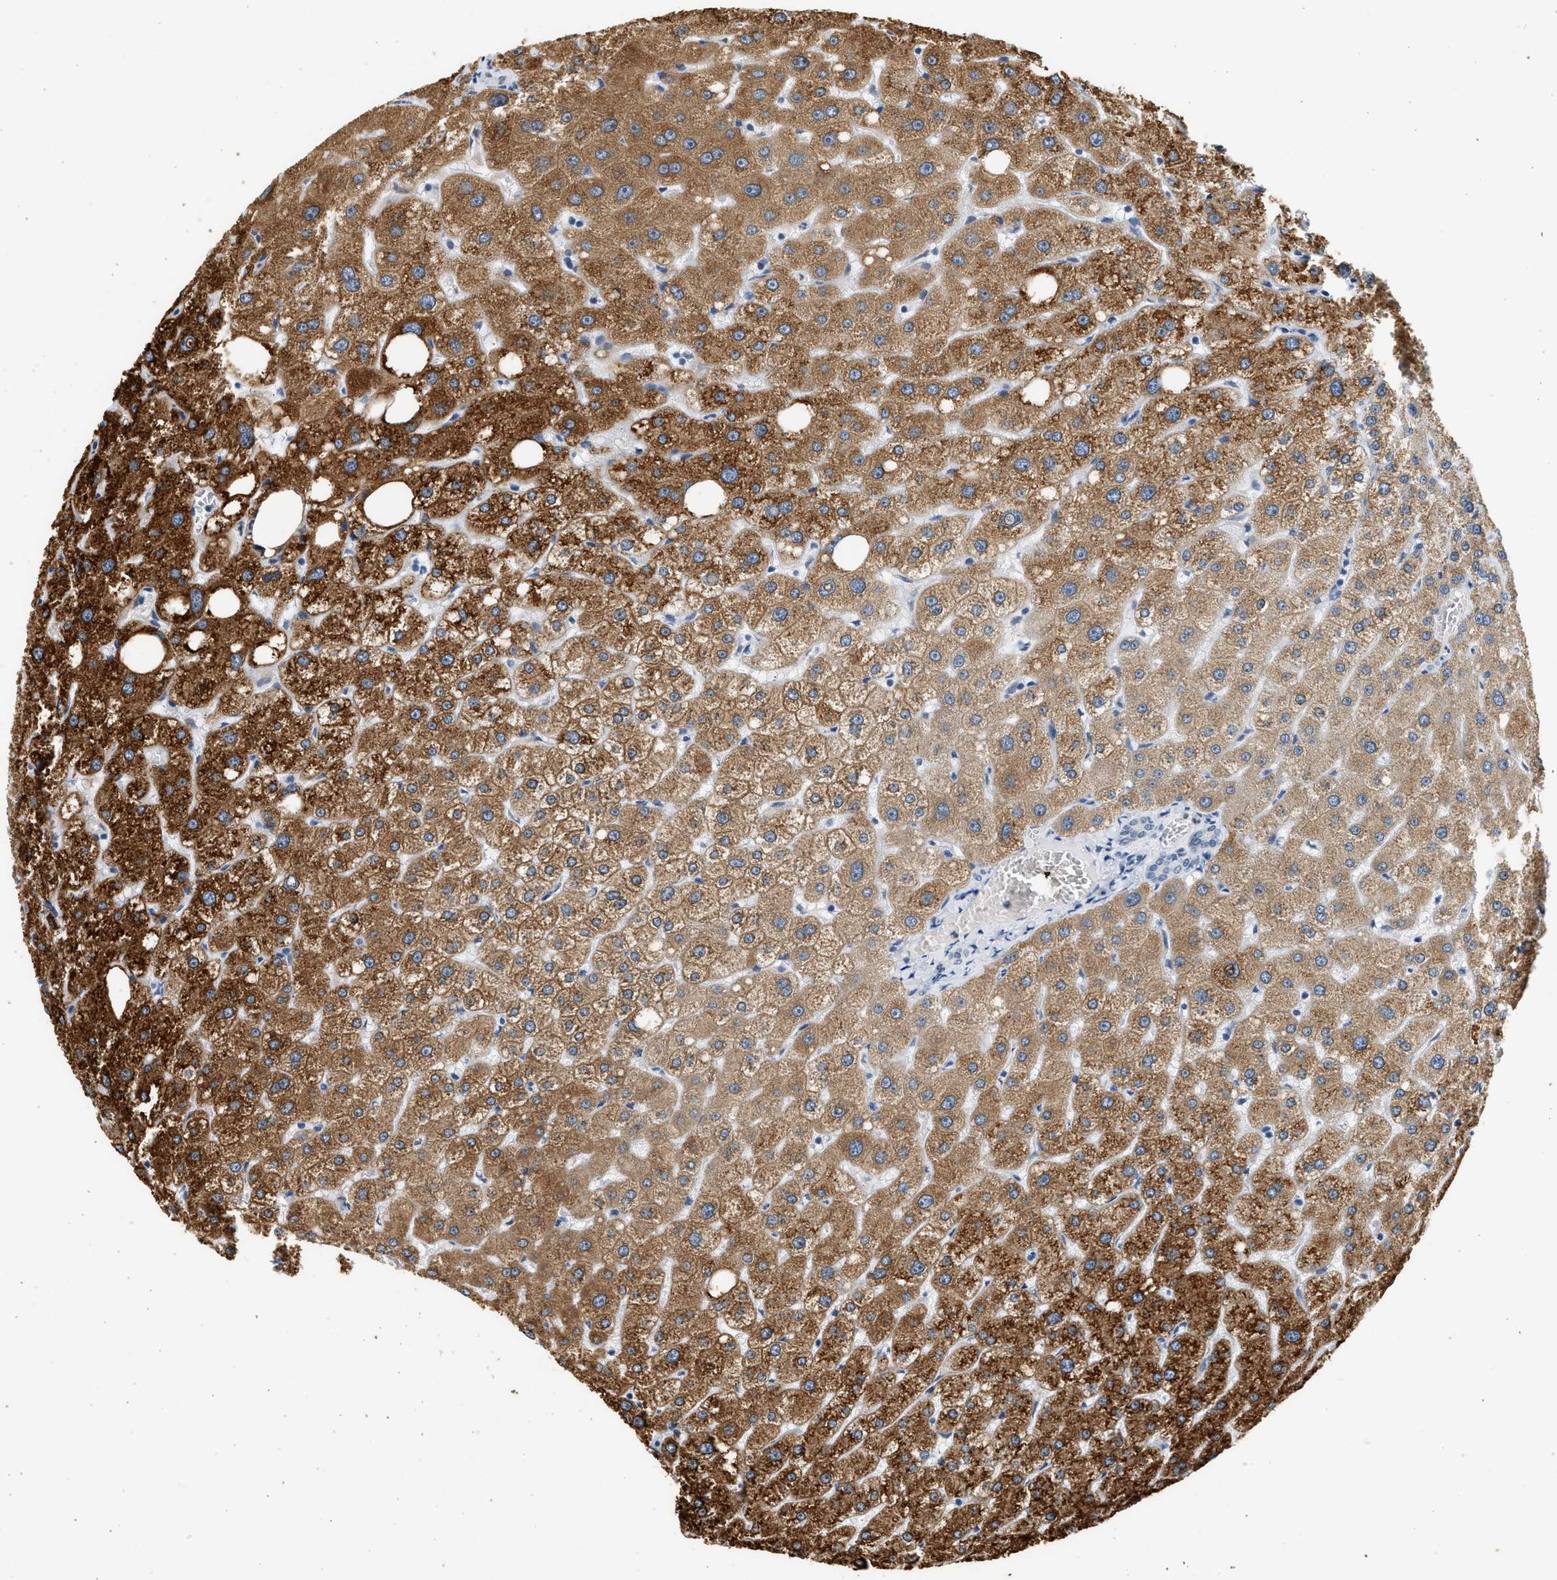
{"staining": {"intensity": "negative", "quantity": "none", "location": "none"}, "tissue": "liver", "cell_type": "Cholangiocytes", "image_type": "normal", "snomed": [{"axis": "morphology", "description": "Normal tissue, NOS"}, {"axis": "topography", "description": "Liver"}], "caption": "Immunohistochemistry (IHC) histopathology image of benign liver: human liver stained with DAB (3,3'-diaminobenzidine) exhibits no significant protein positivity in cholangiocytes.", "gene": "HIPK1", "patient": {"sex": "male", "age": 73}}